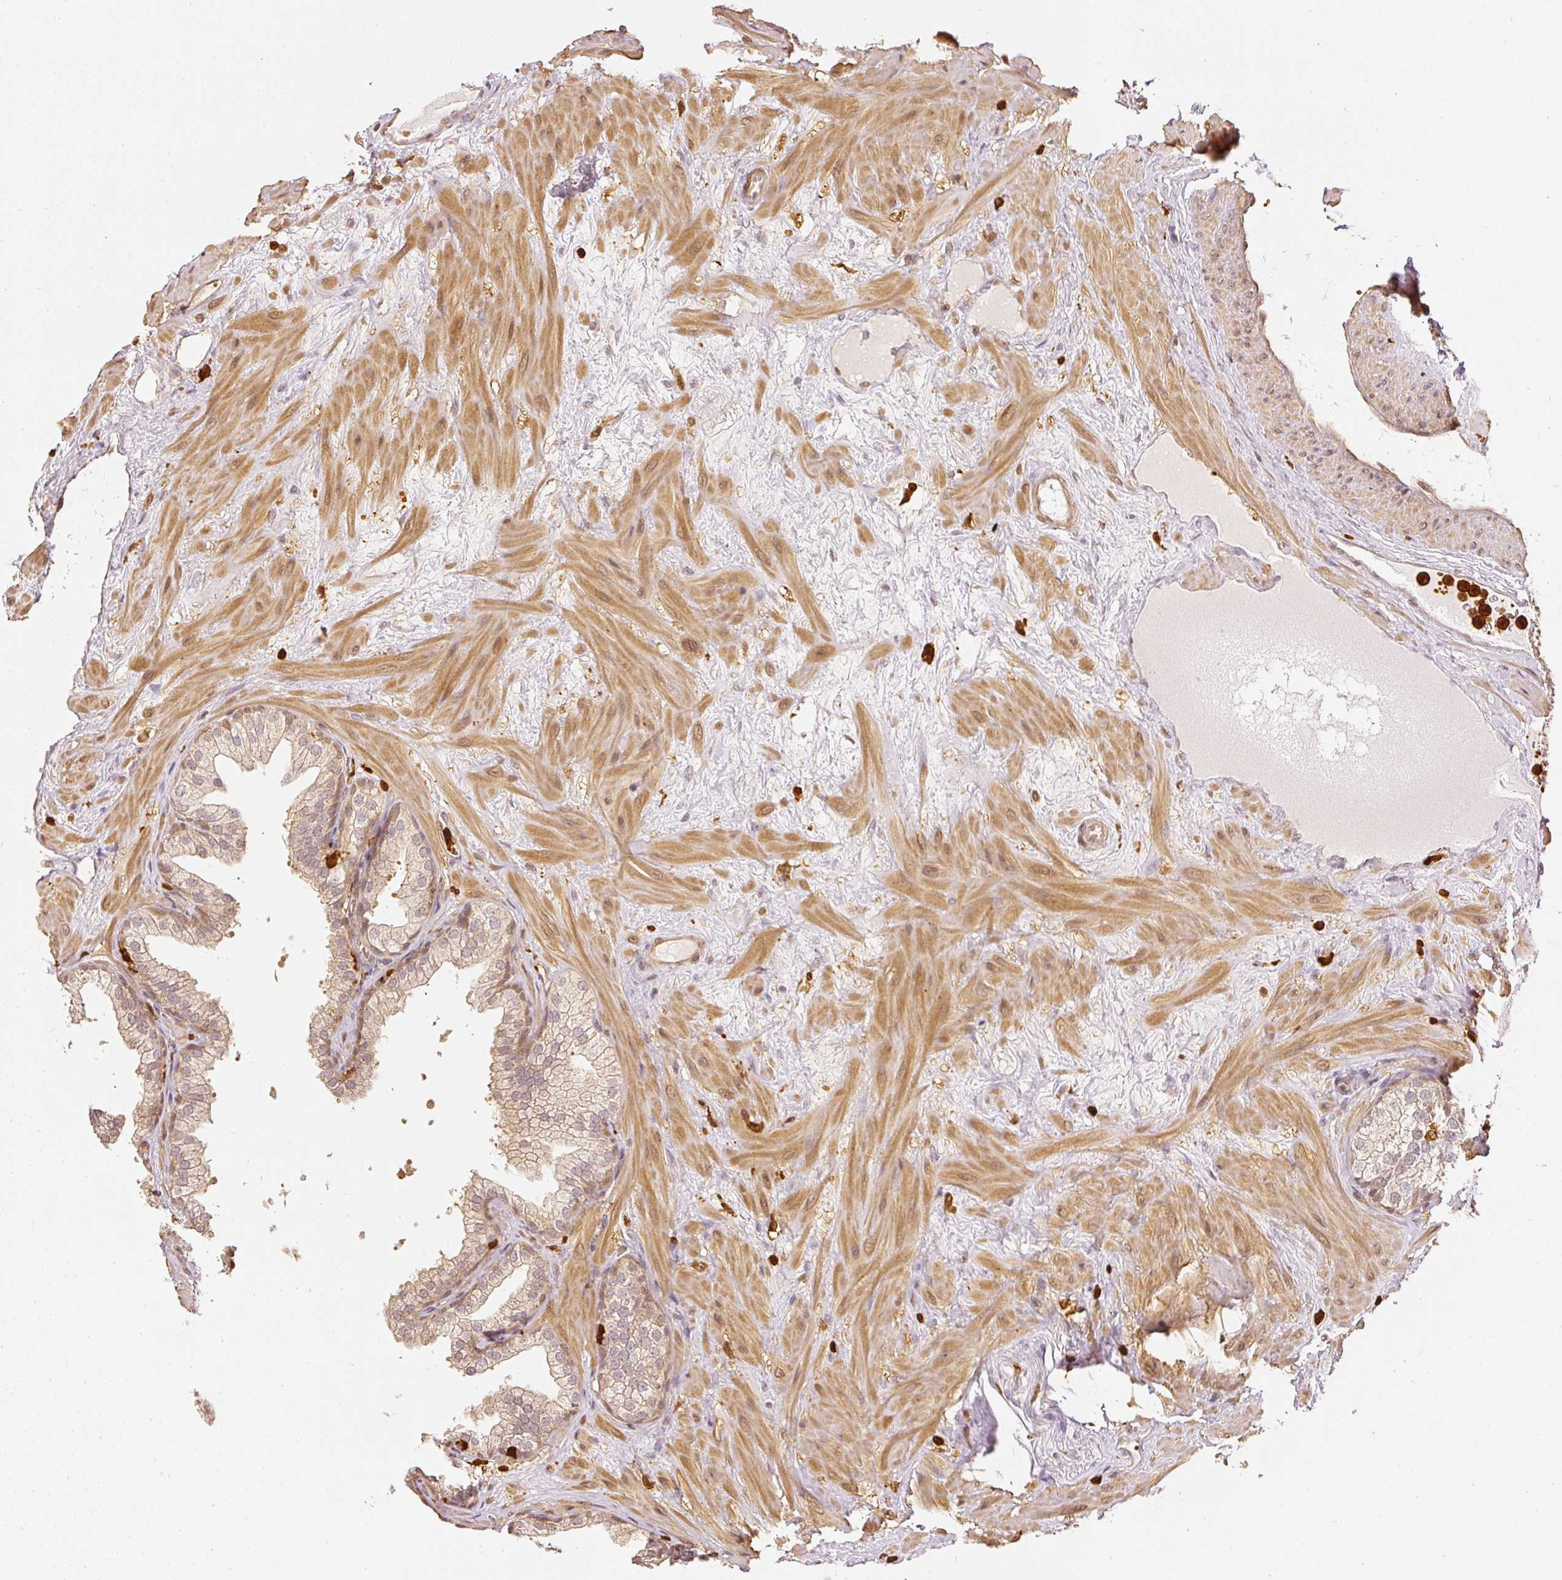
{"staining": {"intensity": "moderate", "quantity": ">75%", "location": "cytoplasmic/membranous,nuclear"}, "tissue": "prostate", "cell_type": "Glandular cells", "image_type": "normal", "snomed": [{"axis": "morphology", "description": "Normal tissue, NOS"}, {"axis": "topography", "description": "Prostate"}], "caption": "Immunohistochemical staining of normal prostate demonstrates medium levels of moderate cytoplasmic/membranous,nuclear positivity in approximately >75% of glandular cells.", "gene": "PFN1", "patient": {"sex": "male", "age": 37}}